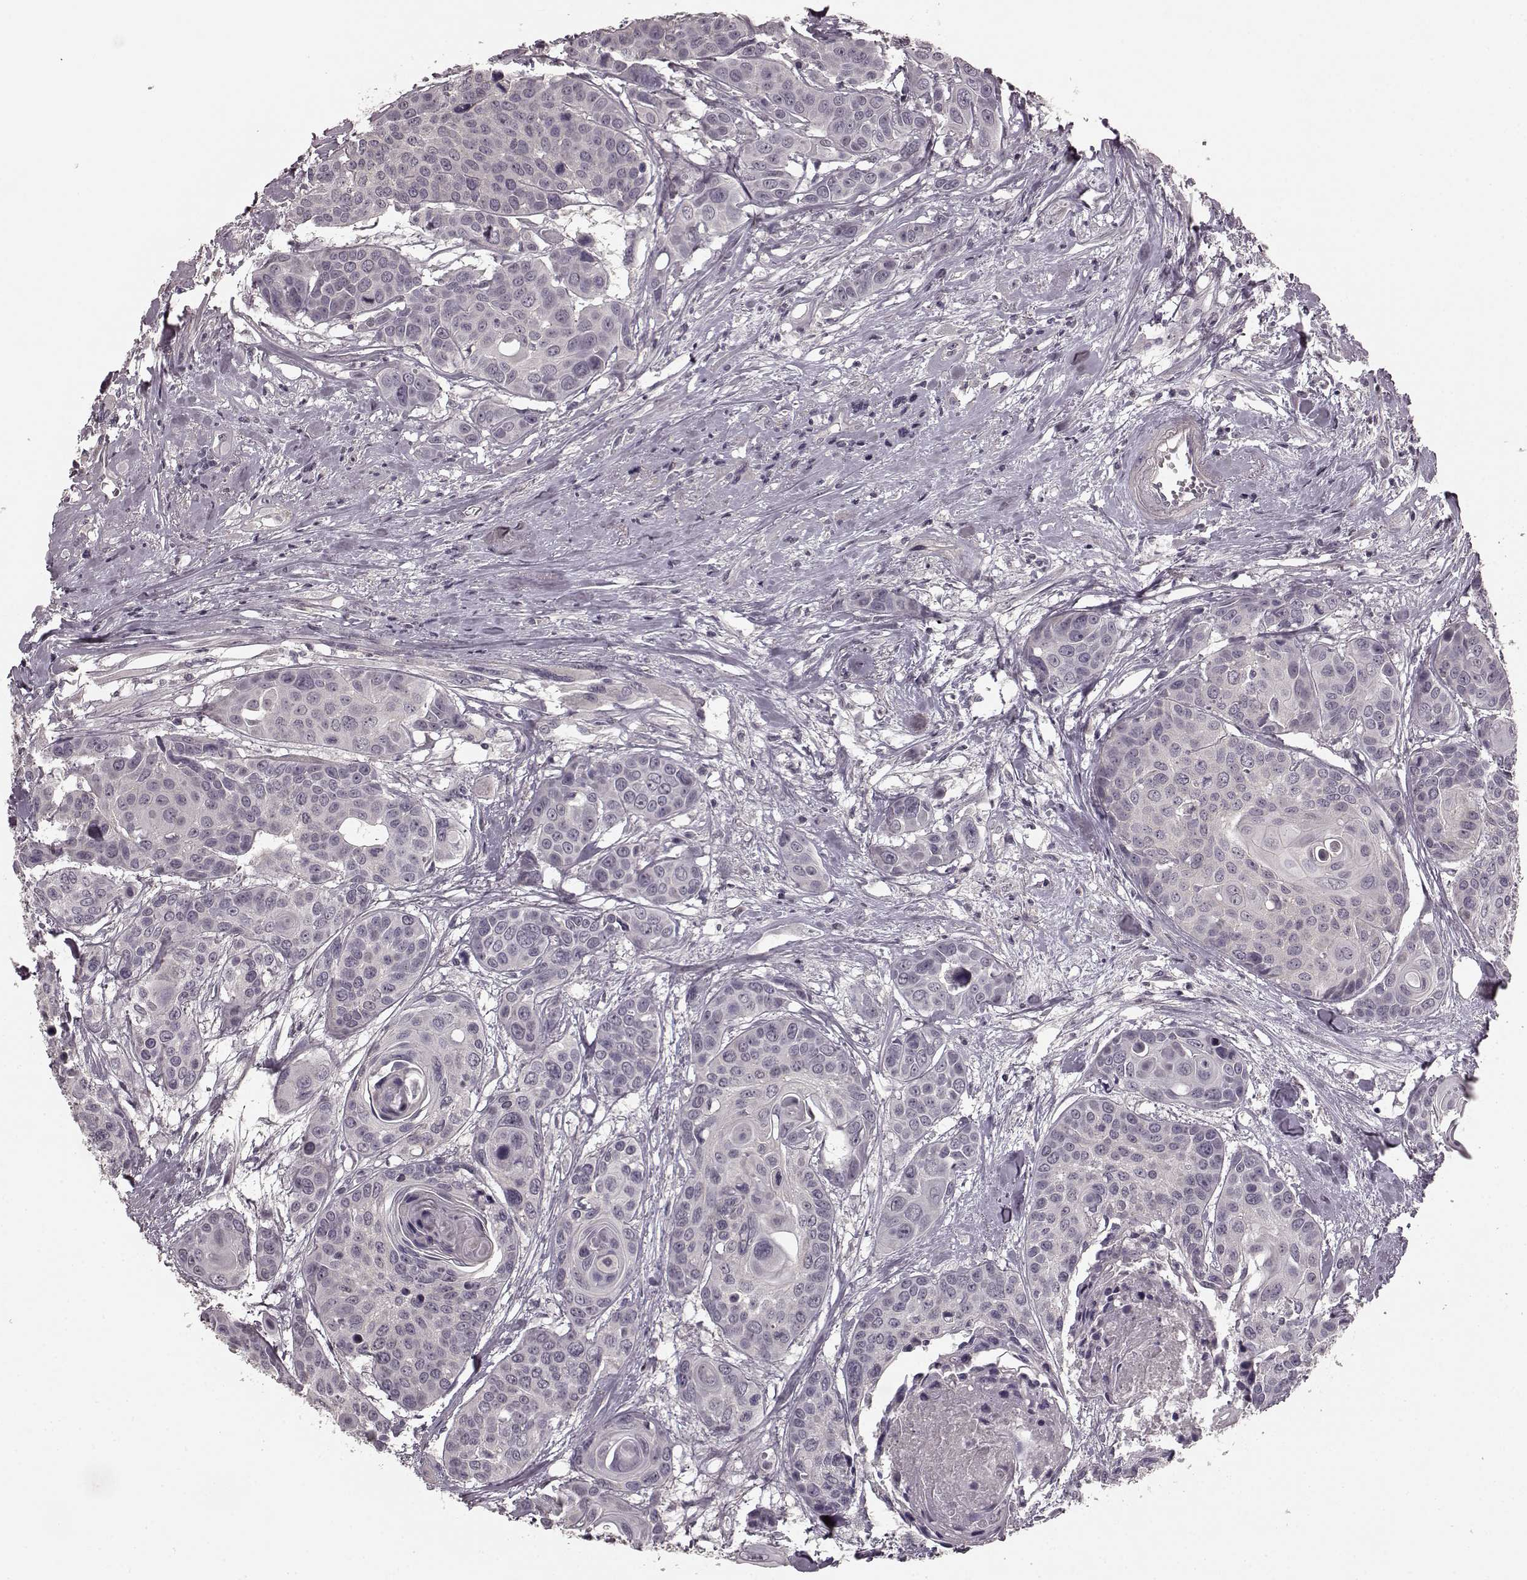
{"staining": {"intensity": "negative", "quantity": "none", "location": "none"}, "tissue": "head and neck cancer", "cell_type": "Tumor cells", "image_type": "cancer", "snomed": [{"axis": "morphology", "description": "Squamous cell carcinoma, NOS"}, {"axis": "topography", "description": "Oral tissue"}, {"axis": "topography", "description": "Head-Neck"}], "caption": "The immunohistochemistry histopathology image has no significant staining in tumor cells of head and neck cancer (squamous cell carcinoma) tissue. (DAB (3,3'-diaminobenzidine) immunohistochemistry (IHC), high magnification).", "gene": "PRKCE", "patient": {"sex": "male", "age": 56}}